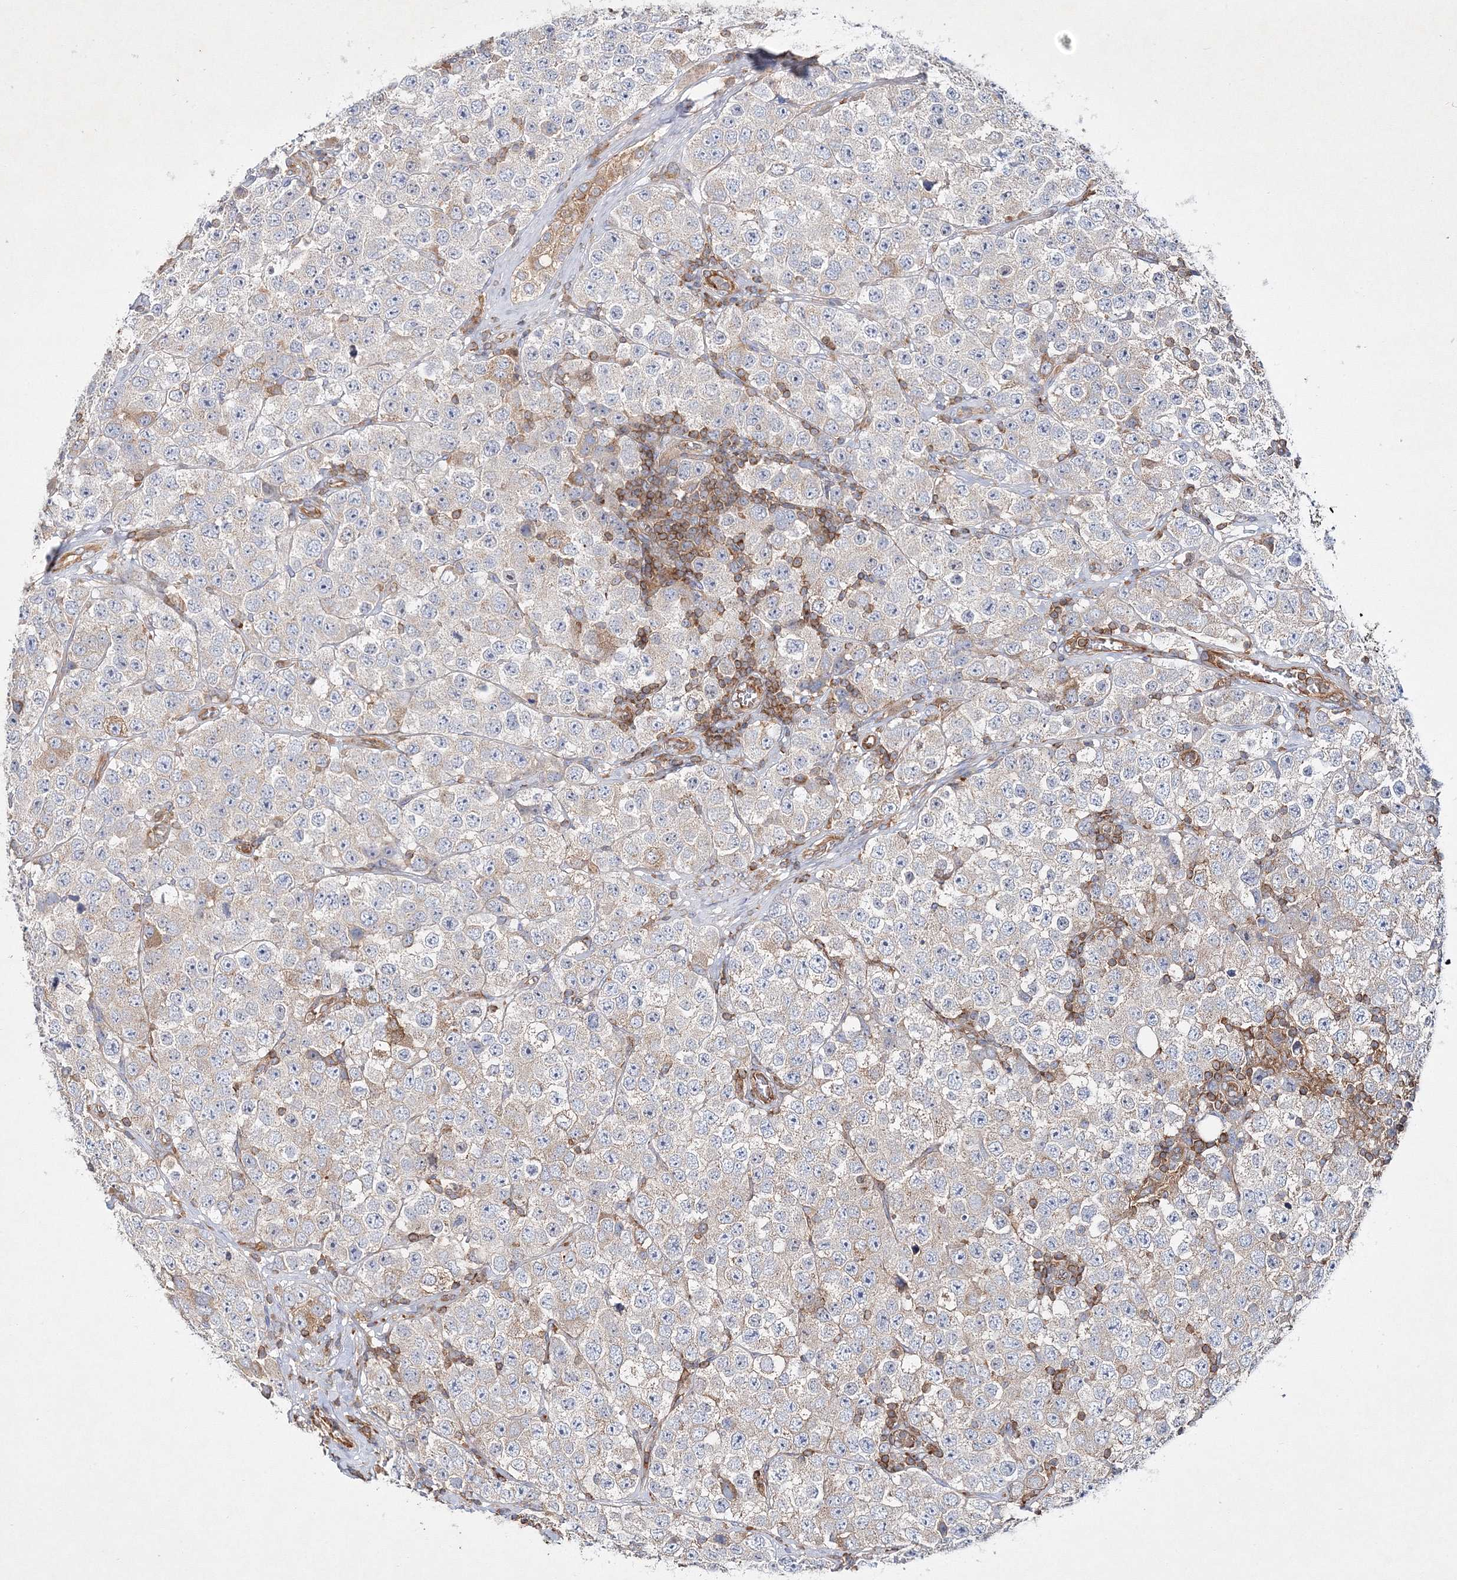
{"staining": {"intensity": "weak", "quantity": "<25%", "location": "cytoplasmic/membranous"}, "tissue": "testis cancer", "cell_type": "Tumor cells", "image_type": "cancer", "snomed": [{"axis": "morphology", "description": "Seminoma, NOS"}, {"axis": "topography", "description": "Testis"}], "caption": "Tumor cells show no significant protein expression in seminoma (testis). (Stains: DAB IHC with hematoxylin counter stain, Microscopy: brightfield microscopy at high magnification).", "gene": "WDR37", "patient": {"sex": "male", "age": 28}}